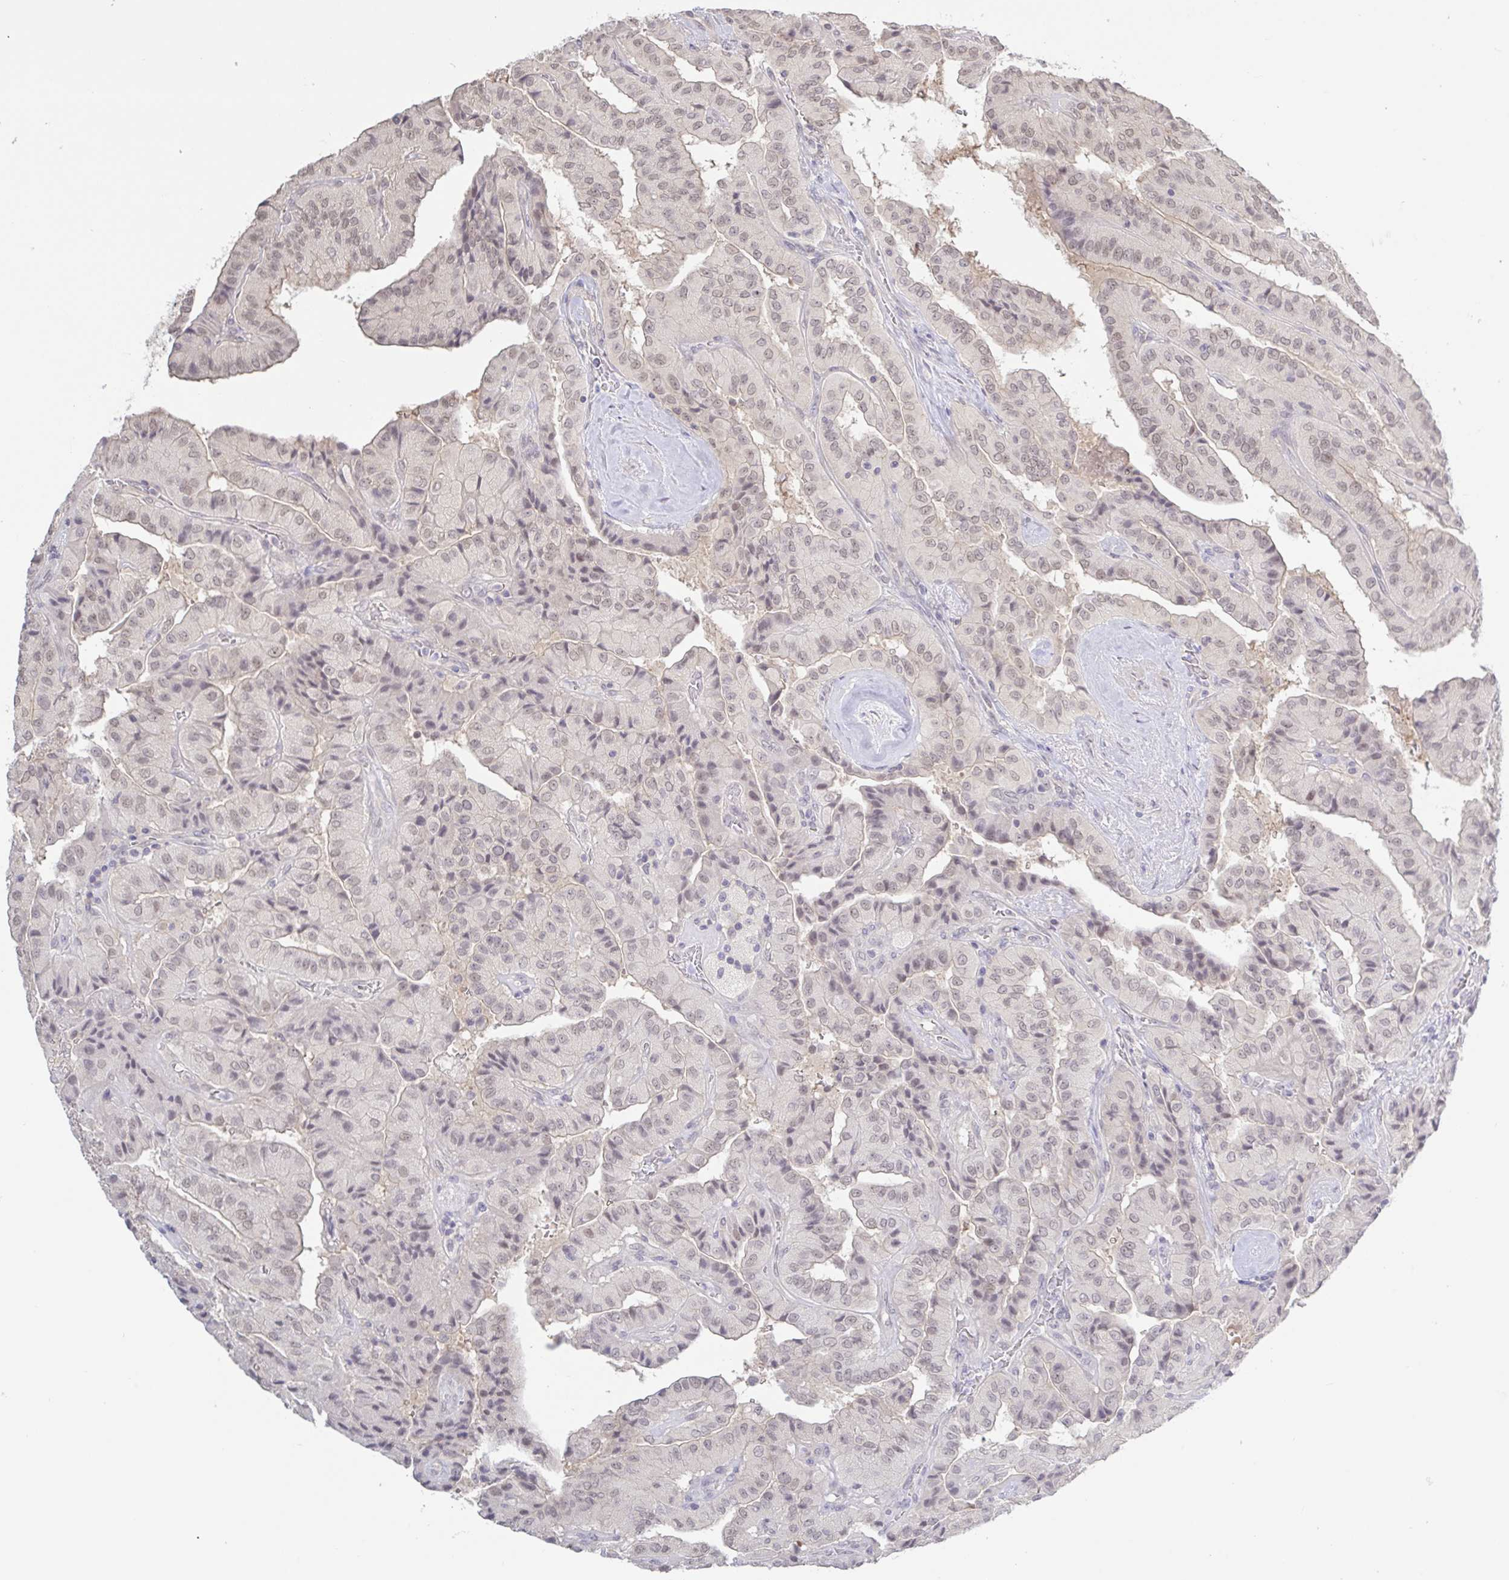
{"staining": {"intensity": "weak", "quantity": ">75%", "location": "nuclear"}, "tissue": "thyroid cancer", "cell_type": "Tumor cells", "image_type": "cancer", "snomed": [{"axis": "morphology", "description": "Normal tissue, NOS"}, {"axis": "morphology", "description": "Papillary adenocarcinoma, NOS"}, {"axis": "topography", "description": "Thyroid gland"}], "caption": "Thyroid papillary adenocarcinoma tissue demonstrates weak nuclear expression in about >75% of tumor cells, visualized by immunohistochemistry.", "gene": "HYPK", "patient": {"sex": "female", "age": 59}}